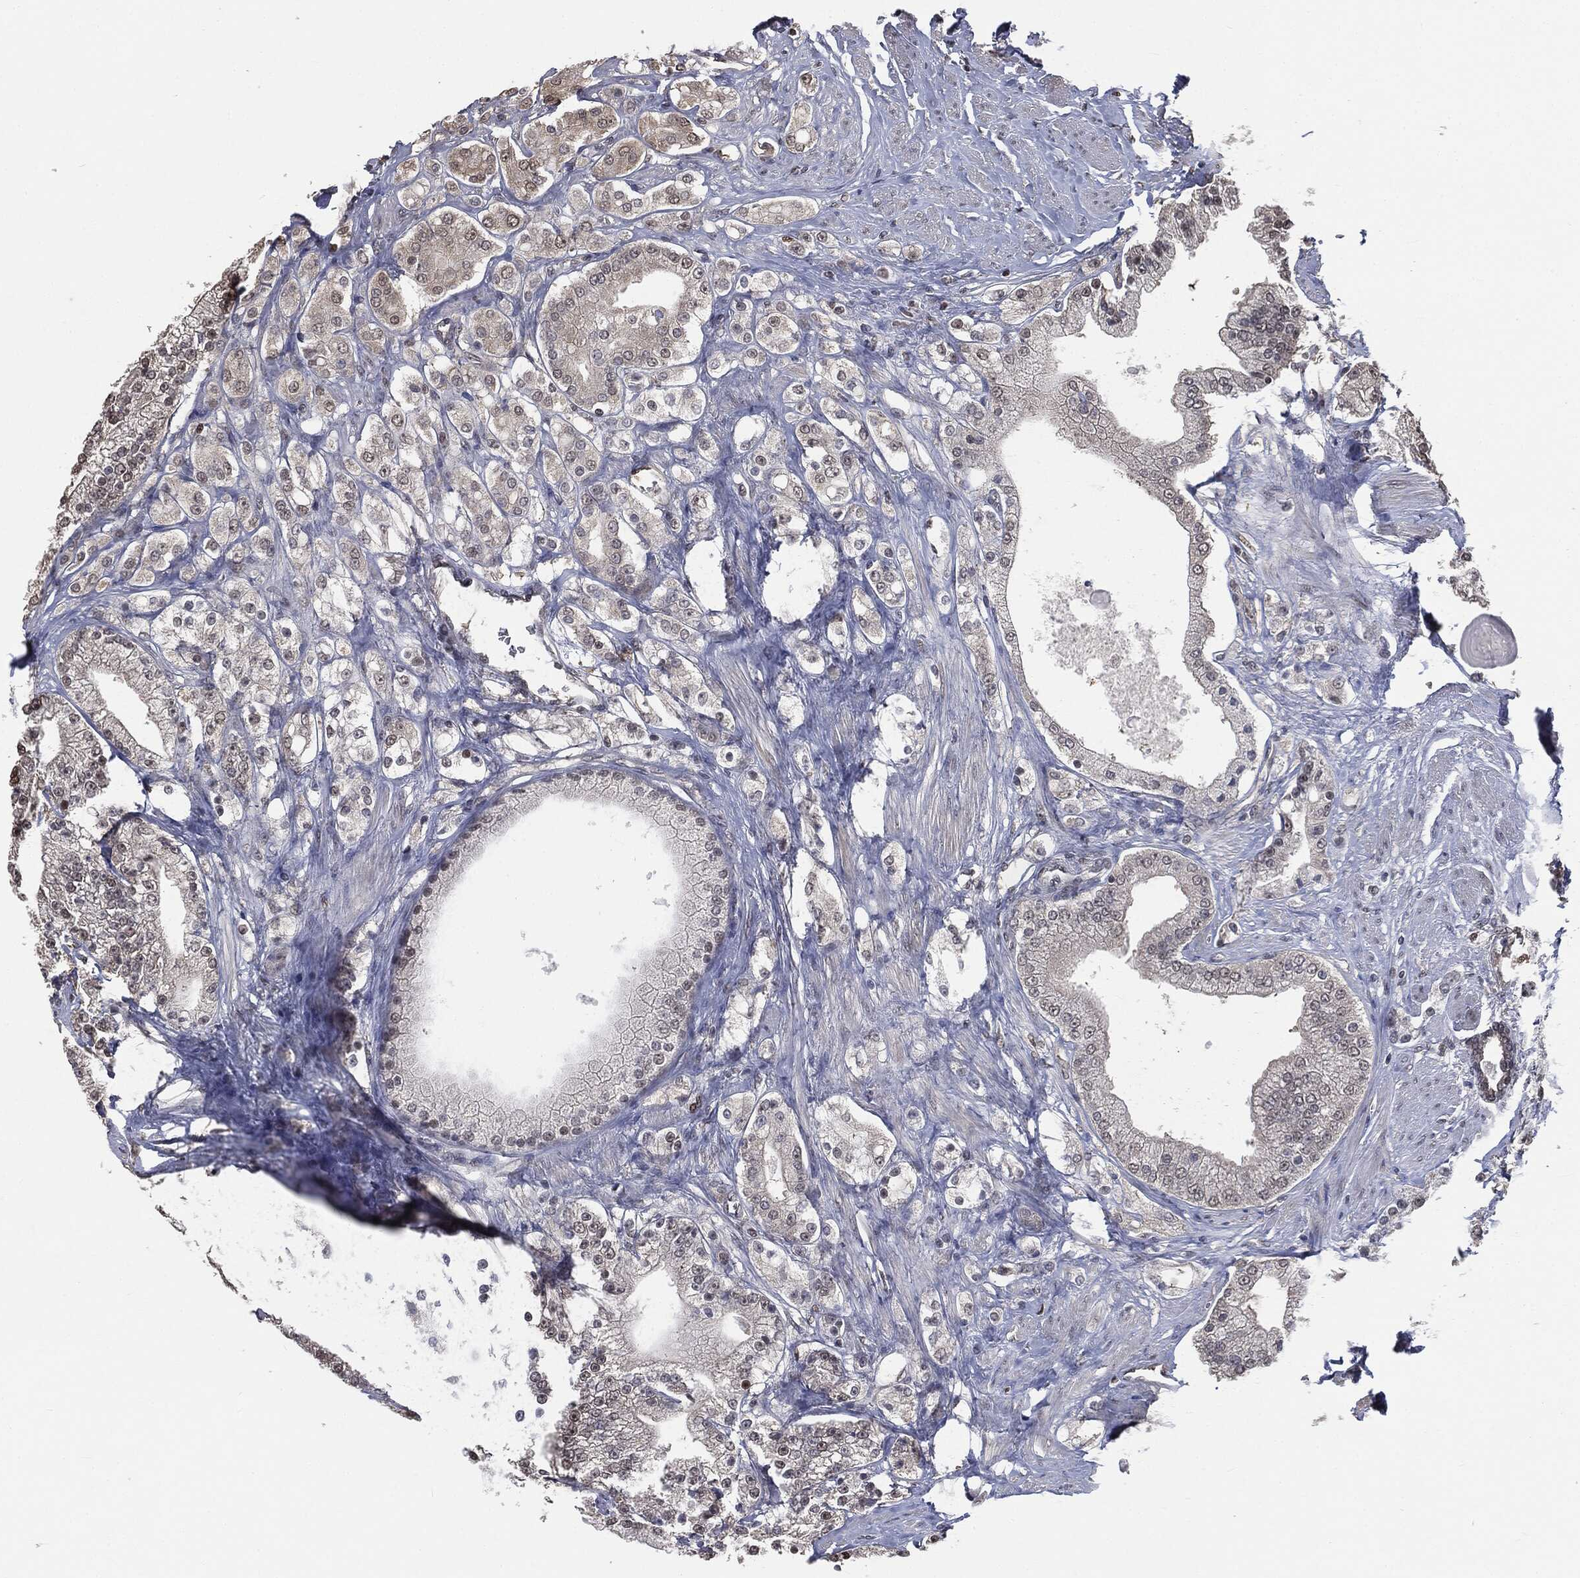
{"staining": {"intensity": "negative", "quantity": "none", "location": "none"}, "tissue": "prostate cancer", "cell_type": "Tumor cells", "image_type": "cancer", "snomed": [{"axis": "morphology", "description": "Adenocarcinoma, NOS"}, {"axis": "topography", "description": "Prostate and seminal vesicle, NOS"}, {"axis": "topography", "description": "Prostate"}], "caption": "Protein analysis of prostate cancer reveals no significant expression in tumor cells. (Immunohistochemistry, brightfield microscopy, high magnification).", "gene": "SHLD2", "patient": {"sex": "male", "age": 67}}